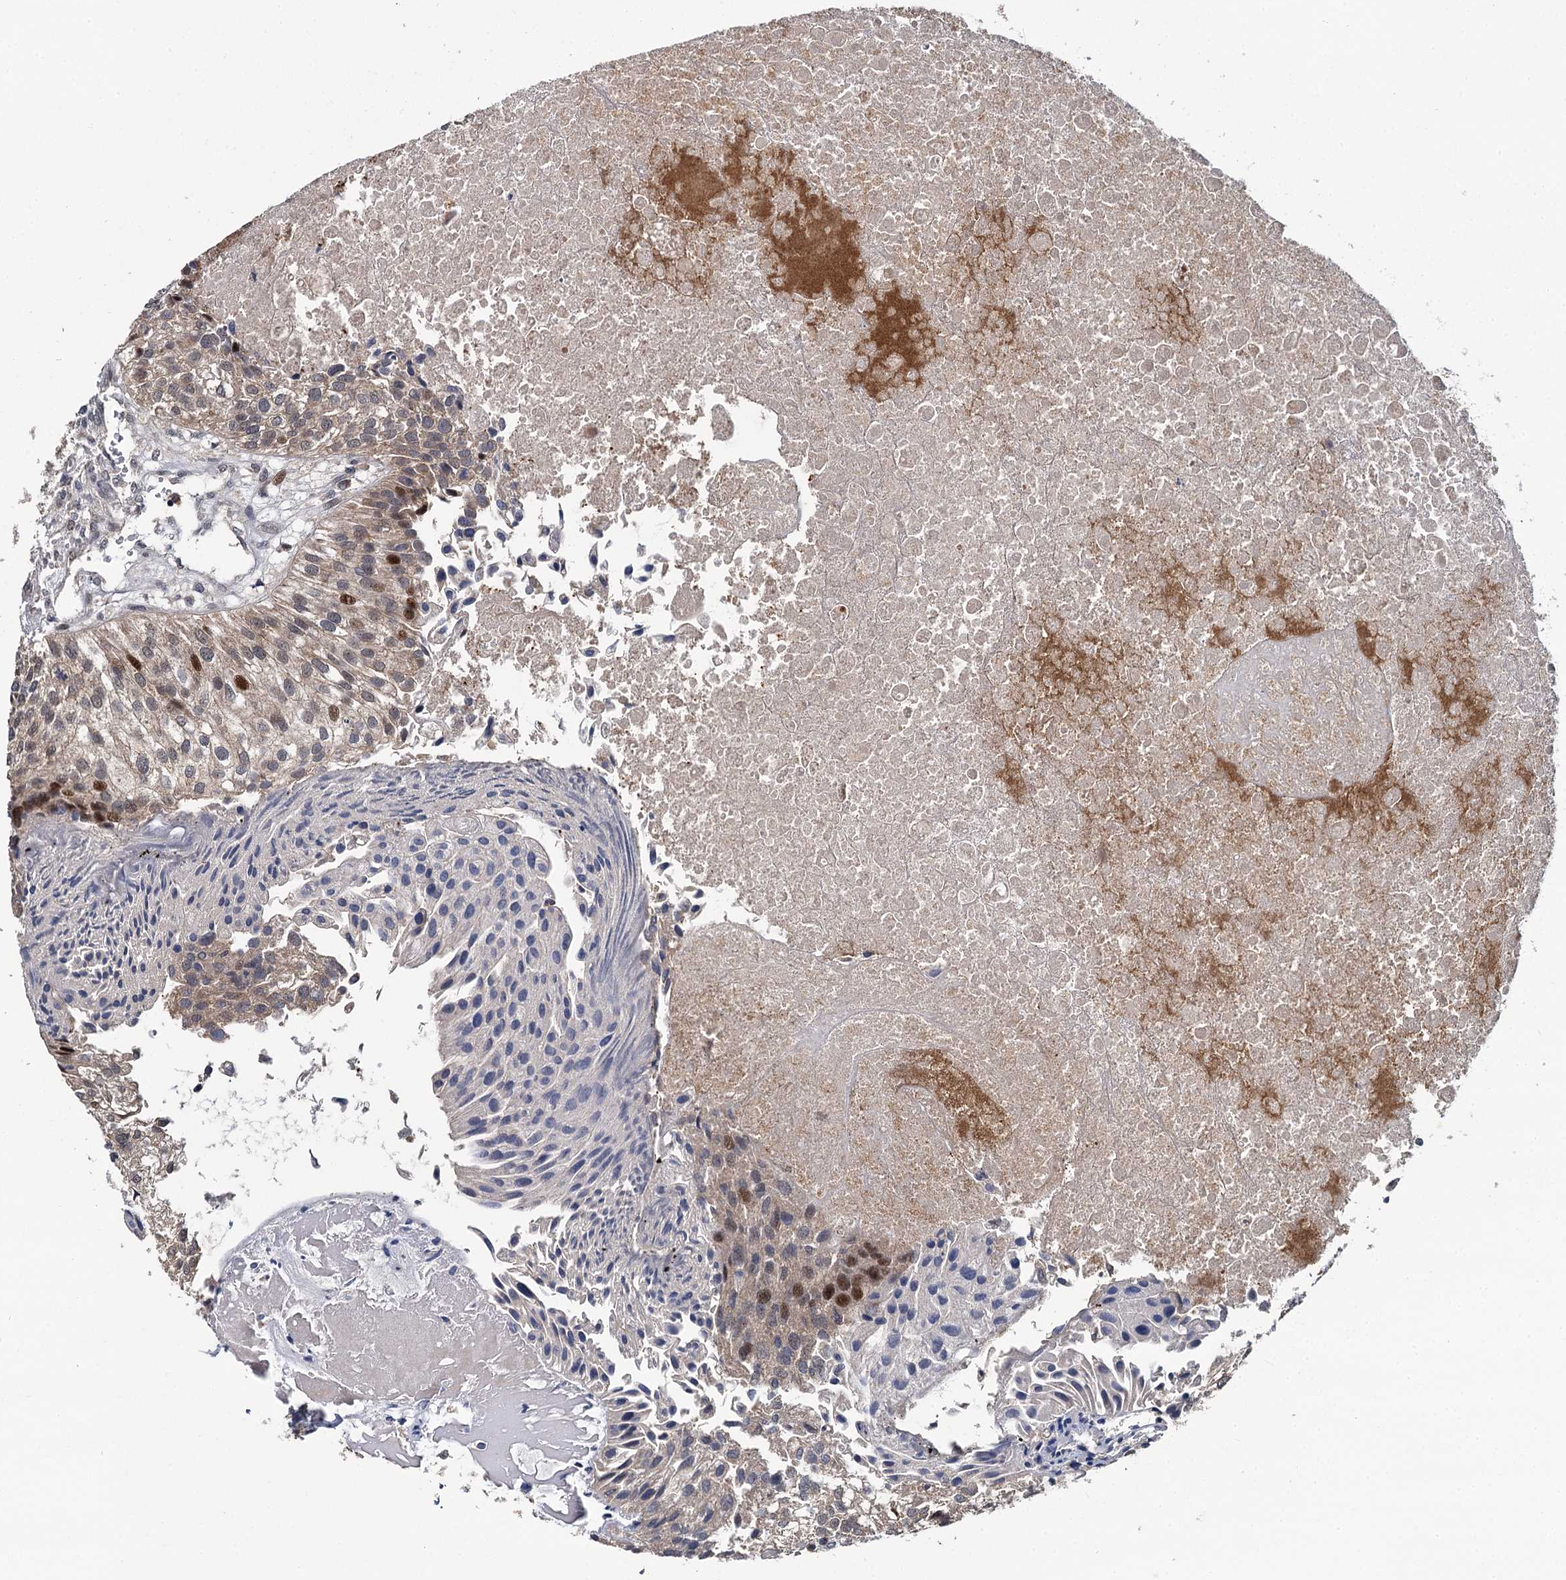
{"staining": {"intensity": "moderate", "quantity": "<25%", "location": "nuclear"}, "tissue": "urothelial cancer", "cell_type": "Tumor cells", "image_type": "cancer", "snomed": [{"axis": "morphology", "description": "Urothelial carcinoma, Low grade"}, {"axis": "topography", "description": "Urinary bladder"}], "caption": "Human low-grade urothelial carcinoma stained with a protein marker displays moderate staining in tumor cells.", "gene": "TMEM39A", "patient": {"sex": "female", "age": 89}}